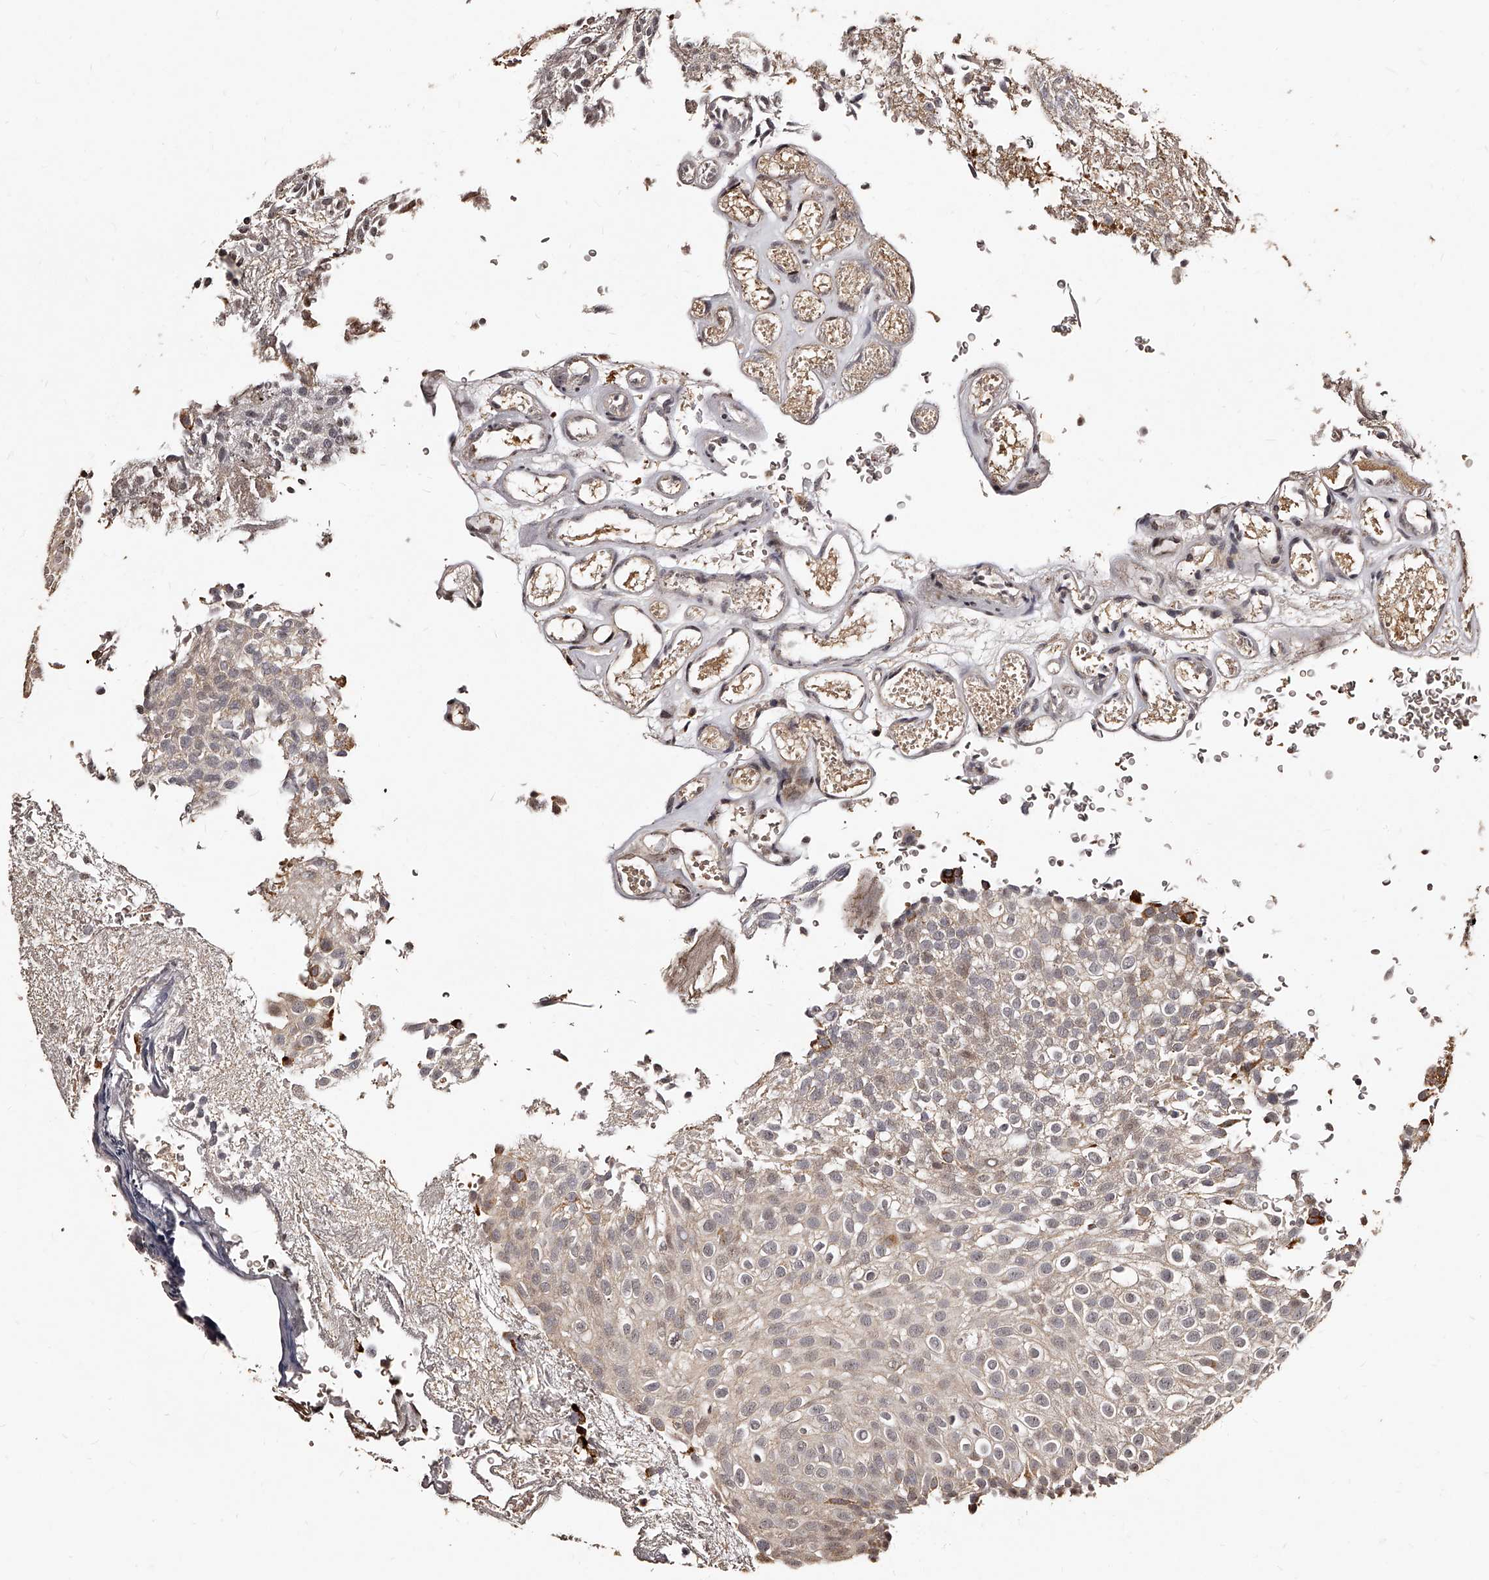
{"staining": {"intensity": "moderate", "quantity": ">75%", "location": "cytoplasmic/membranous,nuclear"}, "tissue": "urothelial cancer", "cell_type": "Tumor cells", "image_type": "cancer", "snomed": [{"axis": "morphology", "description": "Urothelial carcinoma, Low grade"}, {"axis": "topography", "description": "Urinary bladder"}], "caption": "High-power microscopy captured an immunohistochemistry (IHC) photomicrograph of urothelial carcinoma (low-grade), revealing moderate cytoplasmic/membranous and nuclear expression in about >75% of tumor cells.", "gene": "TSHR", "patient": {"sex": "male", "age": 78}}